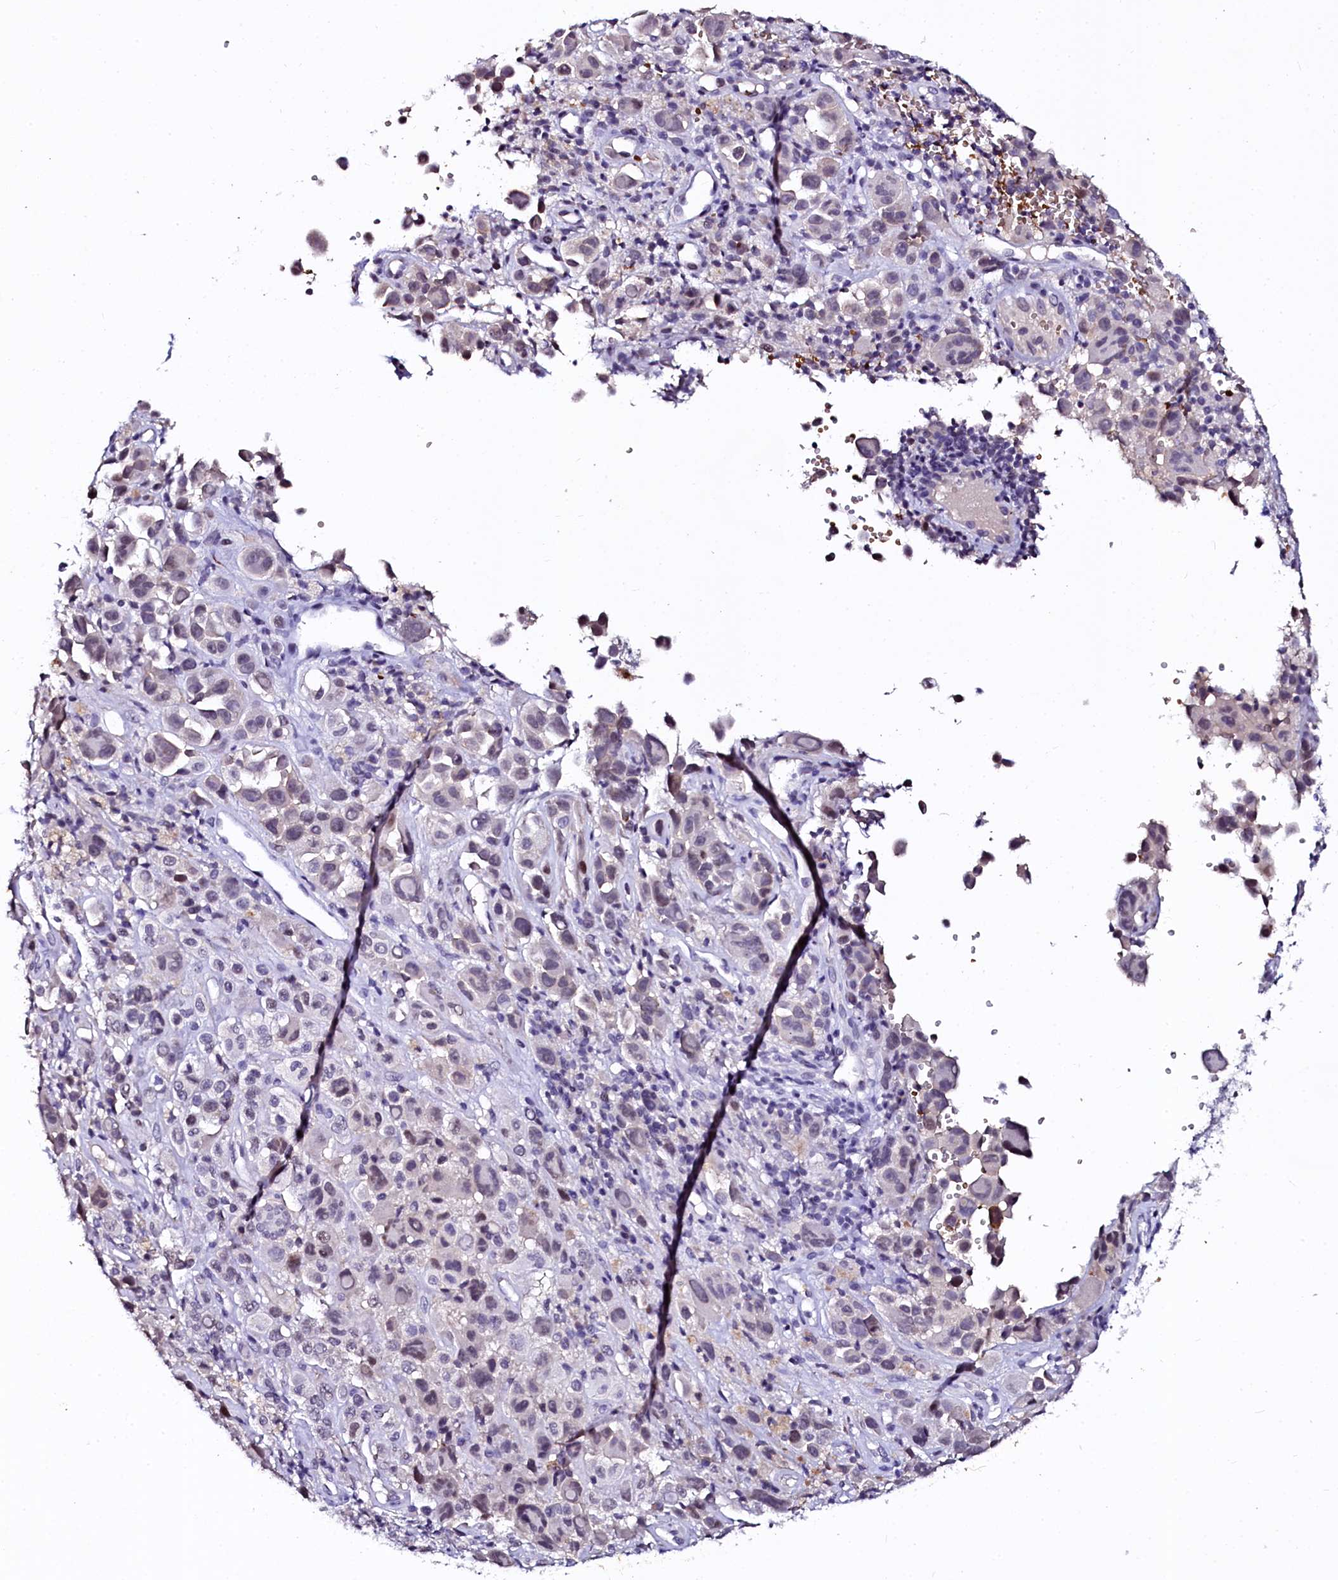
{"staining": {"intensity": "negative", "quantity": "none", "location": "none"}, "tissue": "melanoma", "cell_type": "Tumor cells", "image_type": "cancer", "snomed": [{"axis": "morphology", "description": "Malignant melanoma, NOS"}, {"axis": "topography", "description": "Skin of trunk"}], "caption": "Immunohistochemistry (IHC) of melanoma demonstrates no expression in tumor cells.", "gene": "CTDSPL2", "patient": {"sex": "male", "age": 71}}